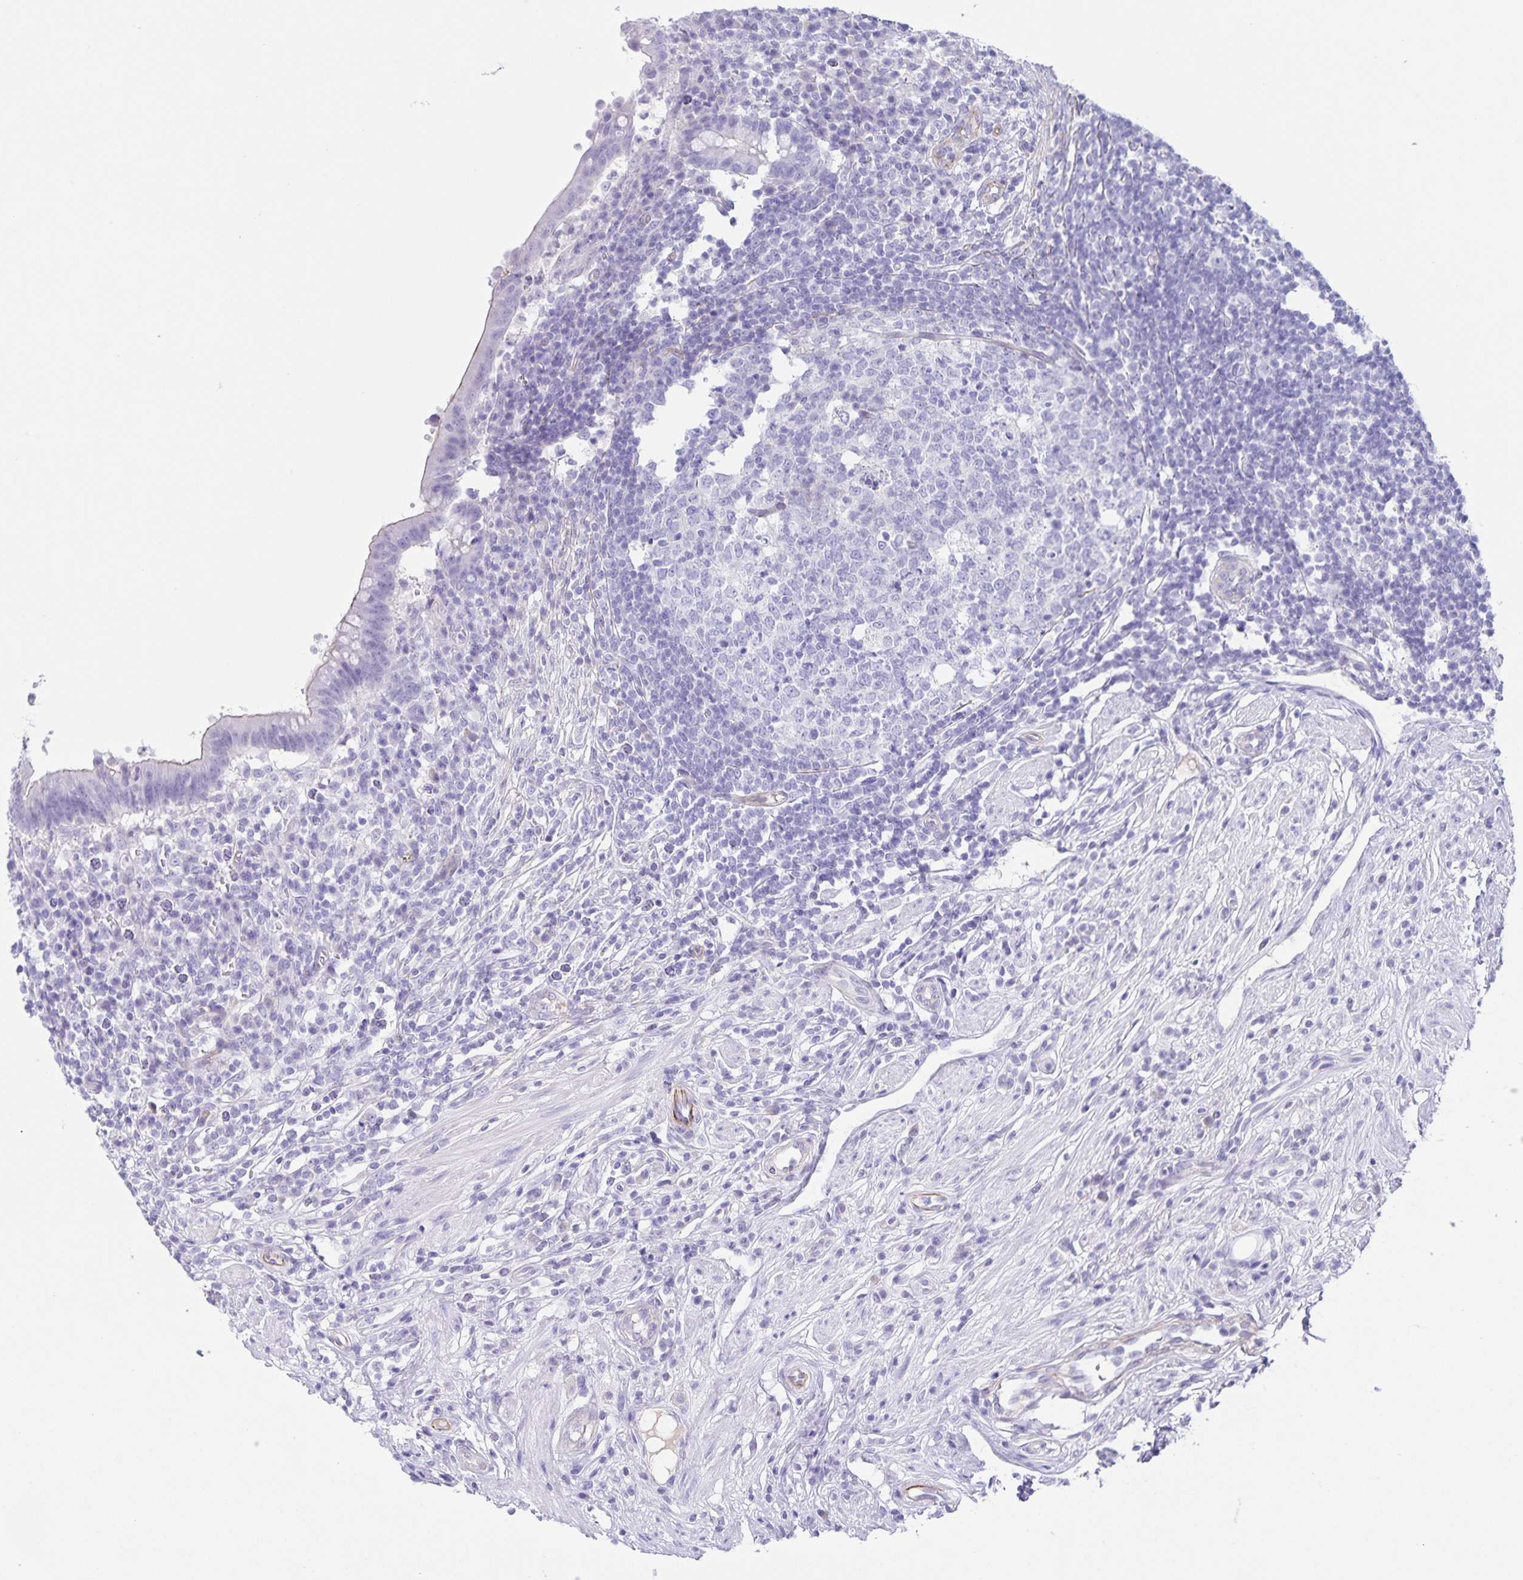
{"staining": {"intensity": "negative", "quantity": "none", "location": "none"}, "tissue": "appendix", "cell_type": "Glandular cells", "image_type": "normal", "snomed": [{"axis": "morphology", "description": "Normal tissue, NOS"}, {"axis": "topography", "description": "Appendix"}], "caption": "Appendix stained for a protein using IHC shows no staining glandular cells.", "gene": "UBQLN3", "patient": {"sex": "female", "age": 56}}